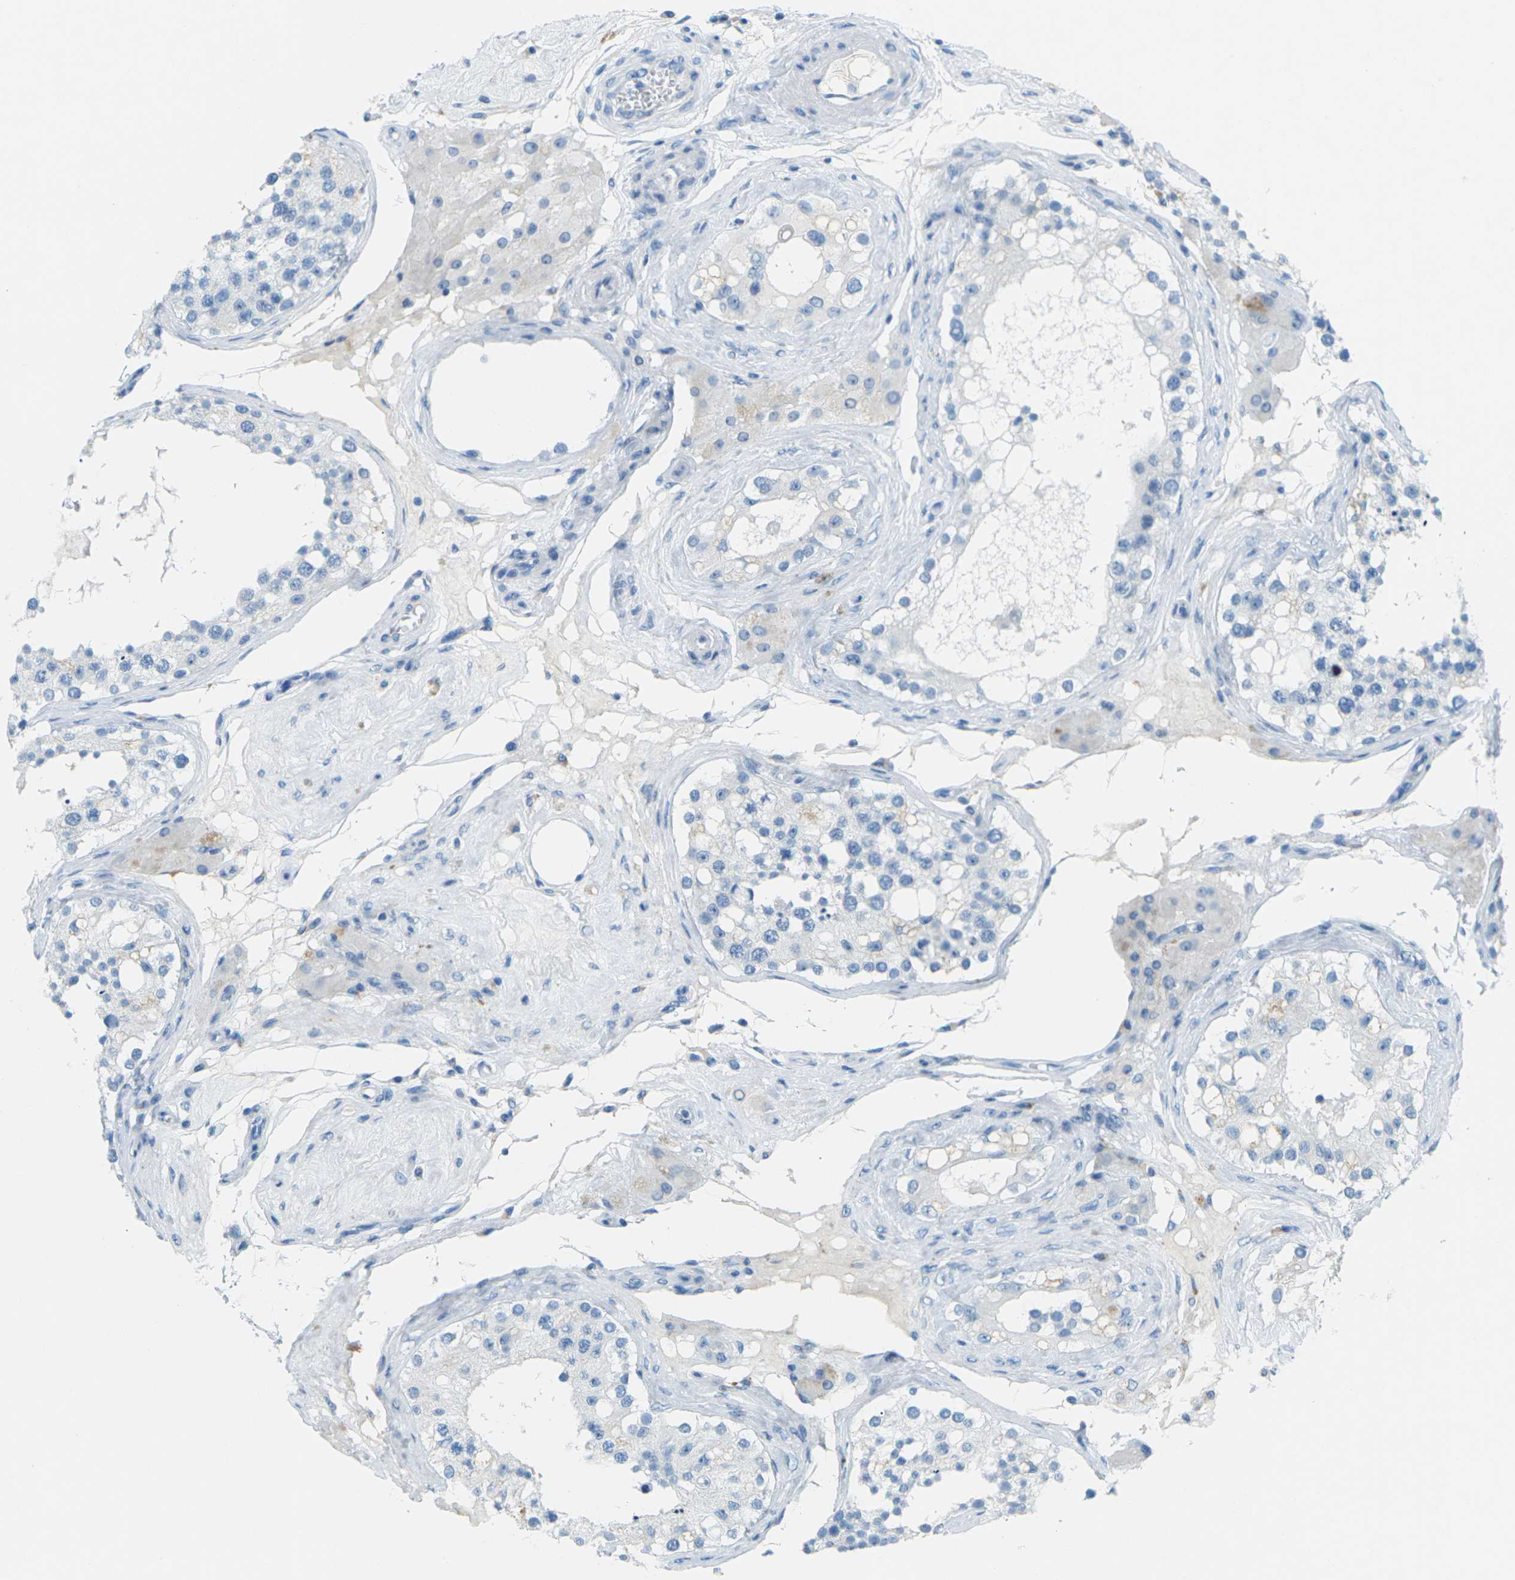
{"staining": {"intensity": "negative", "quantity": "none", "location": "none"}, "tissue": "testis", "cell_type": "Cells in seminiferous ducts", "image_type": "normal", "snomed": [{"axis": "morphology", "description": "Normal tissue, NOS"}, {"axis": "topography", "description": "Testis"}], "caption": "High magnification brightfield microscopy of unremarkable testis stained with DAB (brown) and counterstained with hematoxylin (blue): cells in seminiferous ducts show no significant staining. The staining was performed using DAB (3,3'-diaminobenzidine) to visualize the protein expression in brown, while the nuclei were stained in blue with hematoxylin (Magnification: 20x).", "gene": "CDH16", "patient": {"sex": "male", "age": 68}}